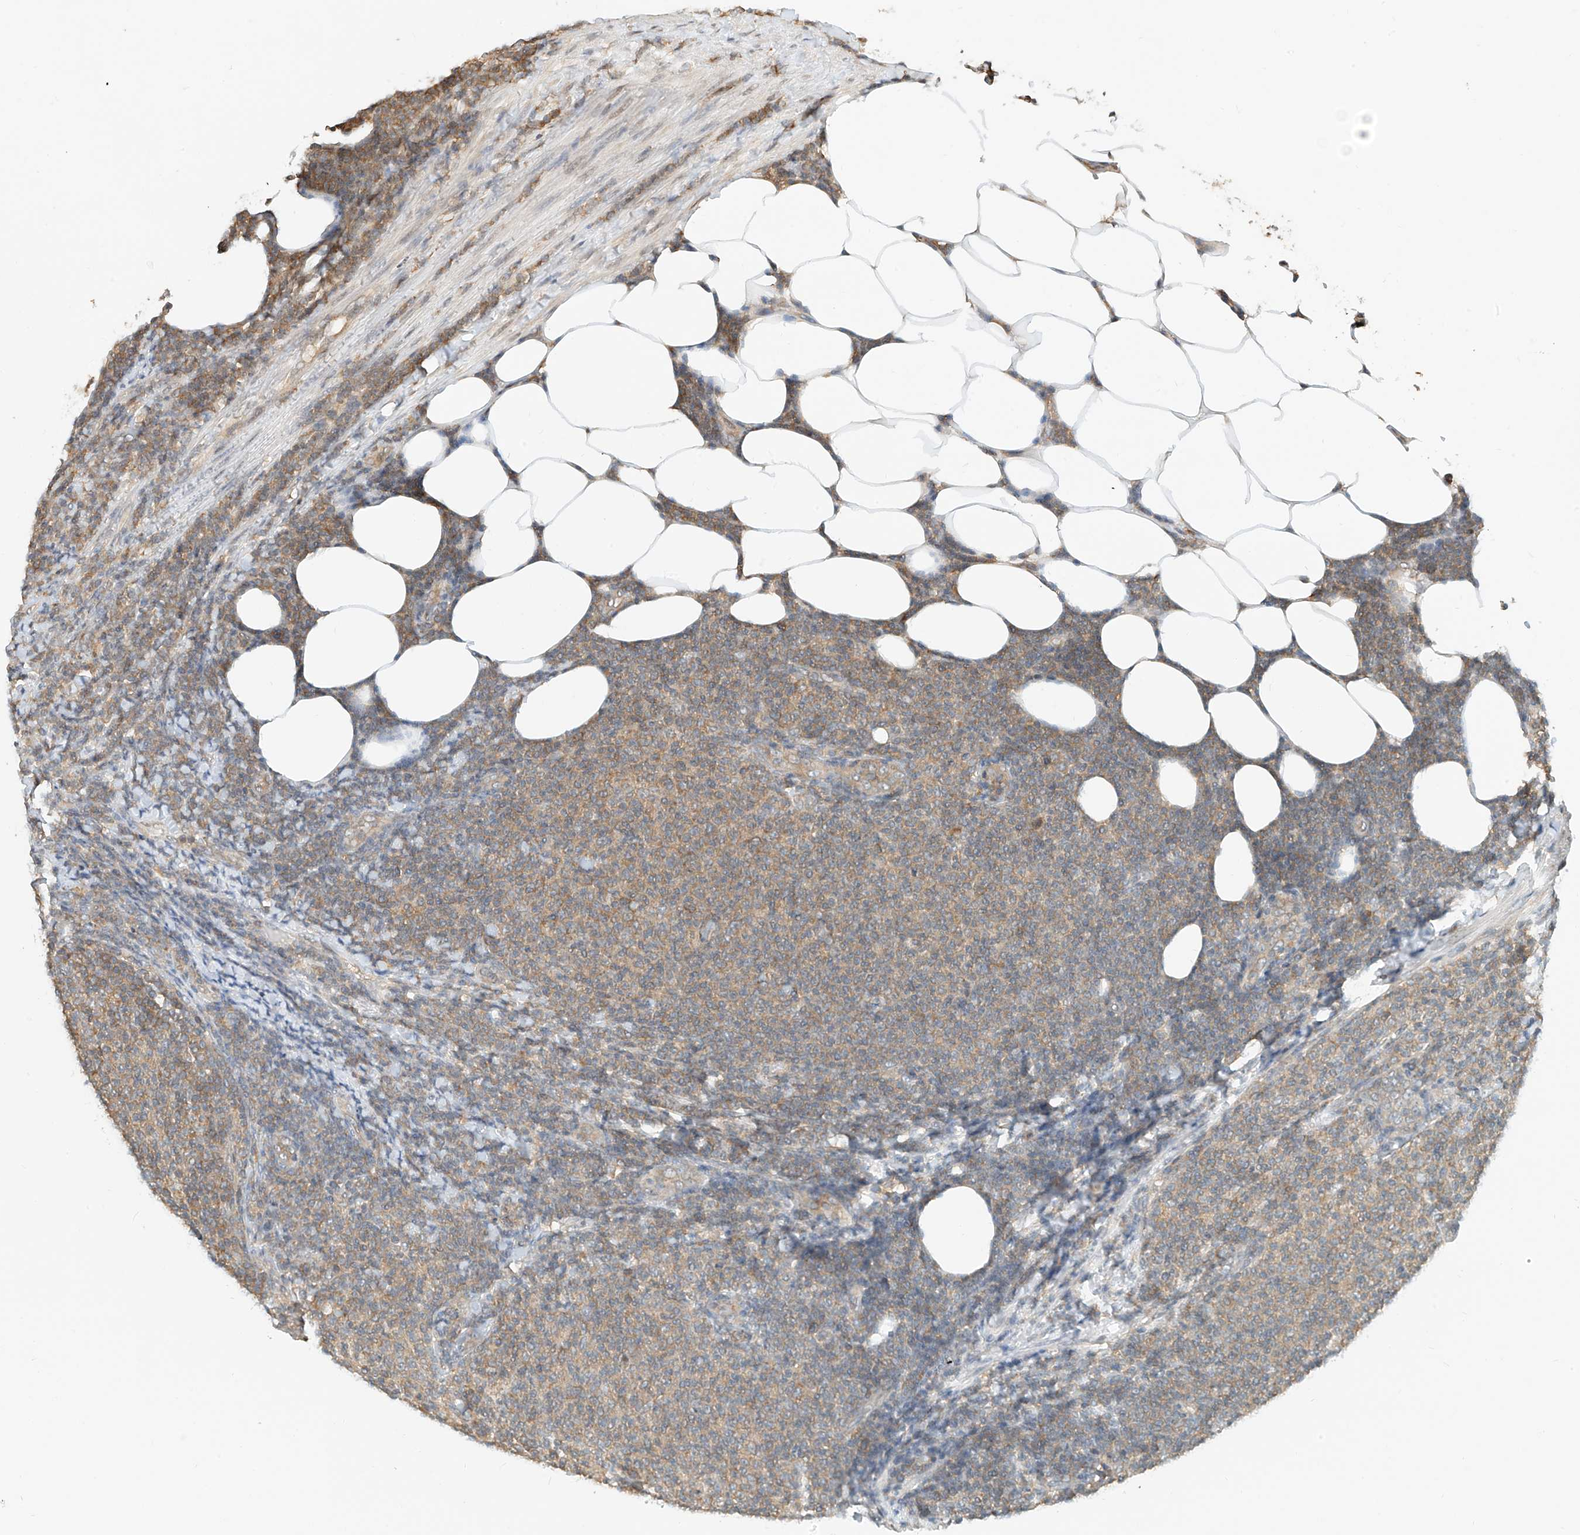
{"staining": {"intensity": "moderate", "quantity": ">75%", "location": "cytoplasmic/membranous"}, "tissue": "lymphoma", "cell_type": "Tumor cells", "image_type": "cancer", "snomed": [{"axis": "morphology", "description": "Malignant lymphoma, non-Hodgkin's type, Low grade"}, {"axis": "topography", "description": "Lymph node"}], "caption": "Brown immunohistochemical staining in human low-grade malignant lymphoma, non-Hodgkin's type shows moderate cytoplasmic/membranous expression in approximately >75% of tumor cells. (Stains: DAB (3,3'-diaminobenzidine) in brown, nuclei in blue, Microscopy: brightfield microscopy at high magnification).", "gene": "PPA2", "patient": {"sex": "male", "age": 66}}